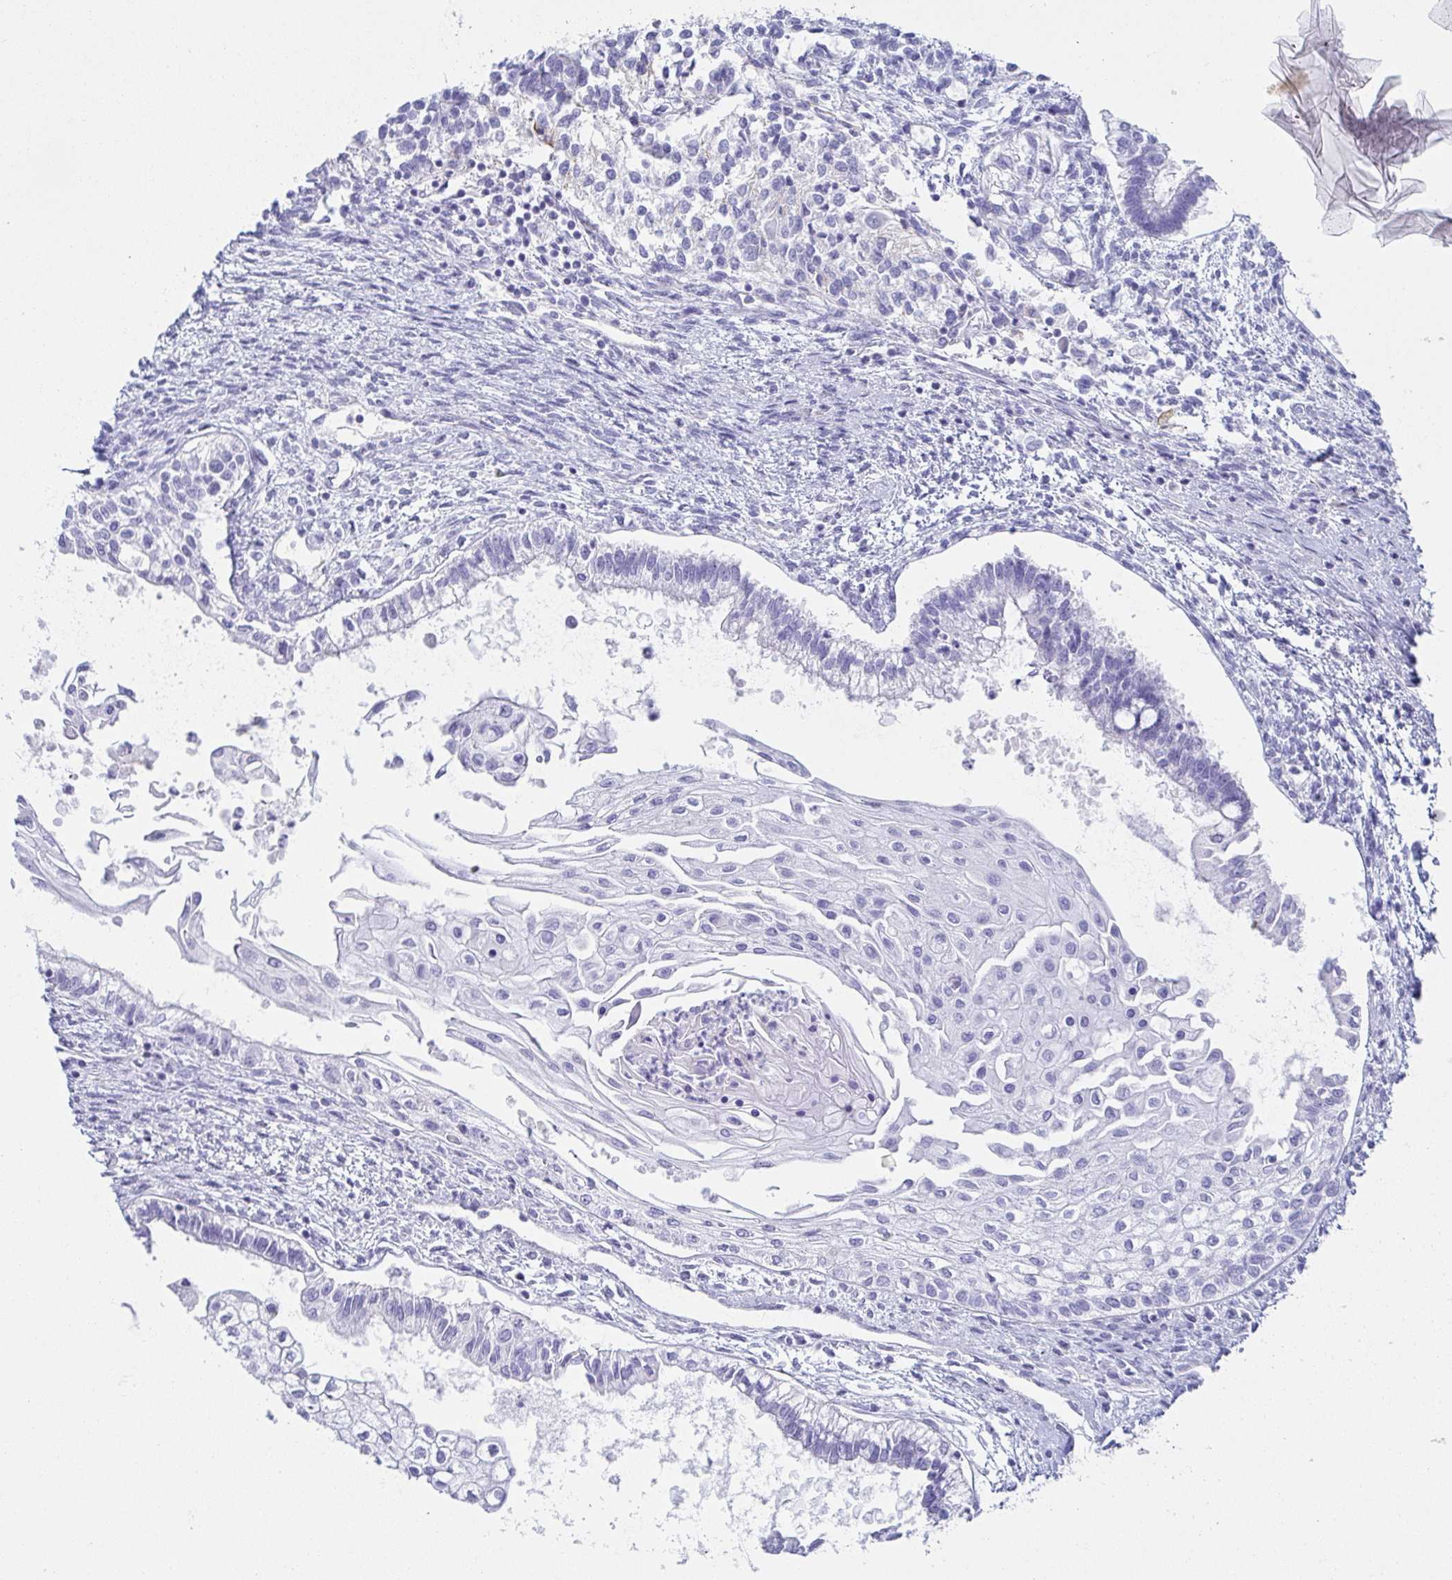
{"staining": {"intensity": "negative", "quantity": "none", "location": "none"}, "tissue": "testis cancer", "cell_type": "Tumor cells", "image_type": "cancer", "snomed": [{"axis": "morphology", "description": "Carcinoma, Embryonal, NOS"}, {"axis": "topography", "description": "Testis"}], "caption": "Tumor cells are negative for brown protein staining in embryonal carcinoma (testis).", "gene": "PRR27", "patient": {"sex": "male", "age": 37}}